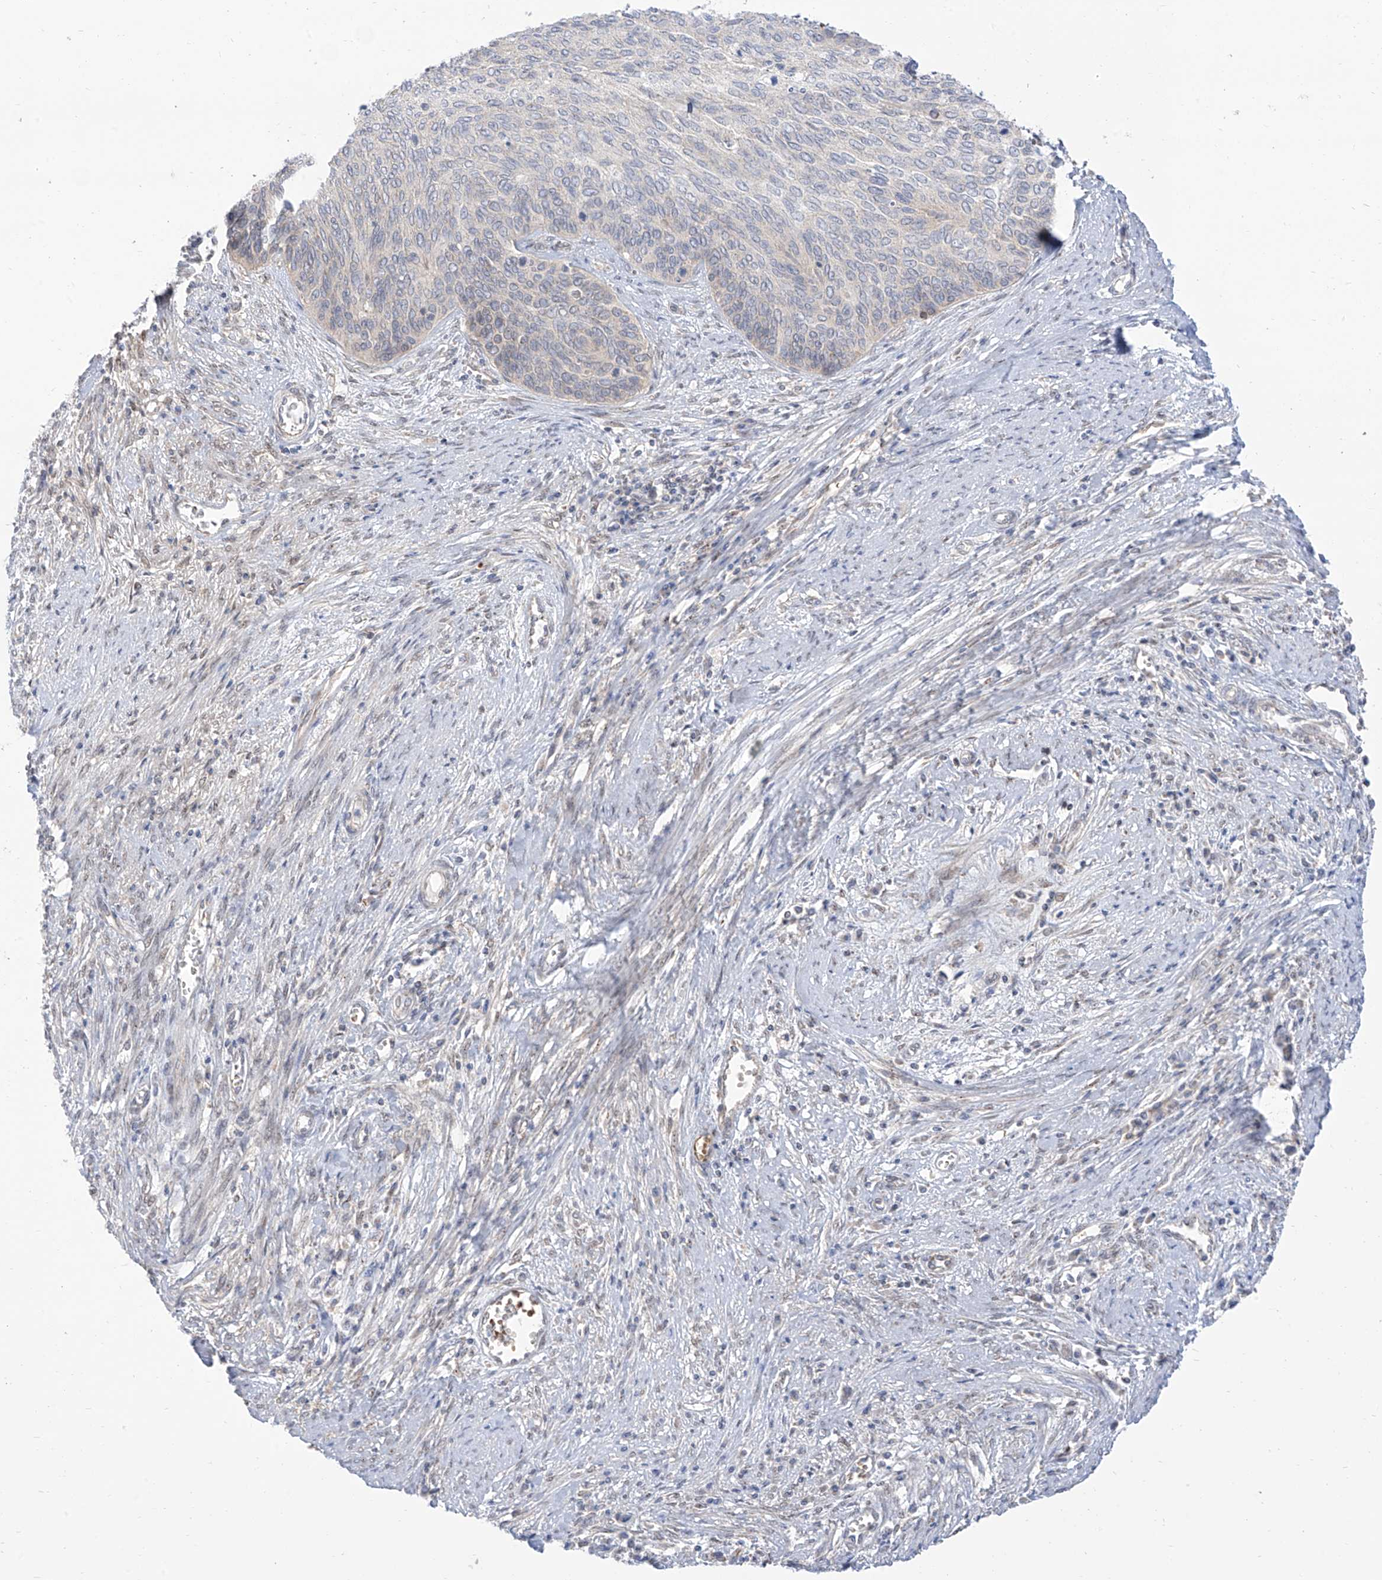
{"staining": {"intensity": "negative", "quantity": "none", "location": "none"}, "tissue": "cervical cancer", "cell_type": "Tumor cells", "image_type": "cancer", "snomed": [{"axis": "morphology", "description": "Squamous cell carcinoma, NOS"}, {"axis": "topography", "description": "Cervix"}], "caption": "This is an immunohistochemistry histopathology image of human cervical squamous cell carcinoma. There is no staining in tumor cells.", "gene": "ARHGEF40", "patient": {"sex": "female", "age": 55}}